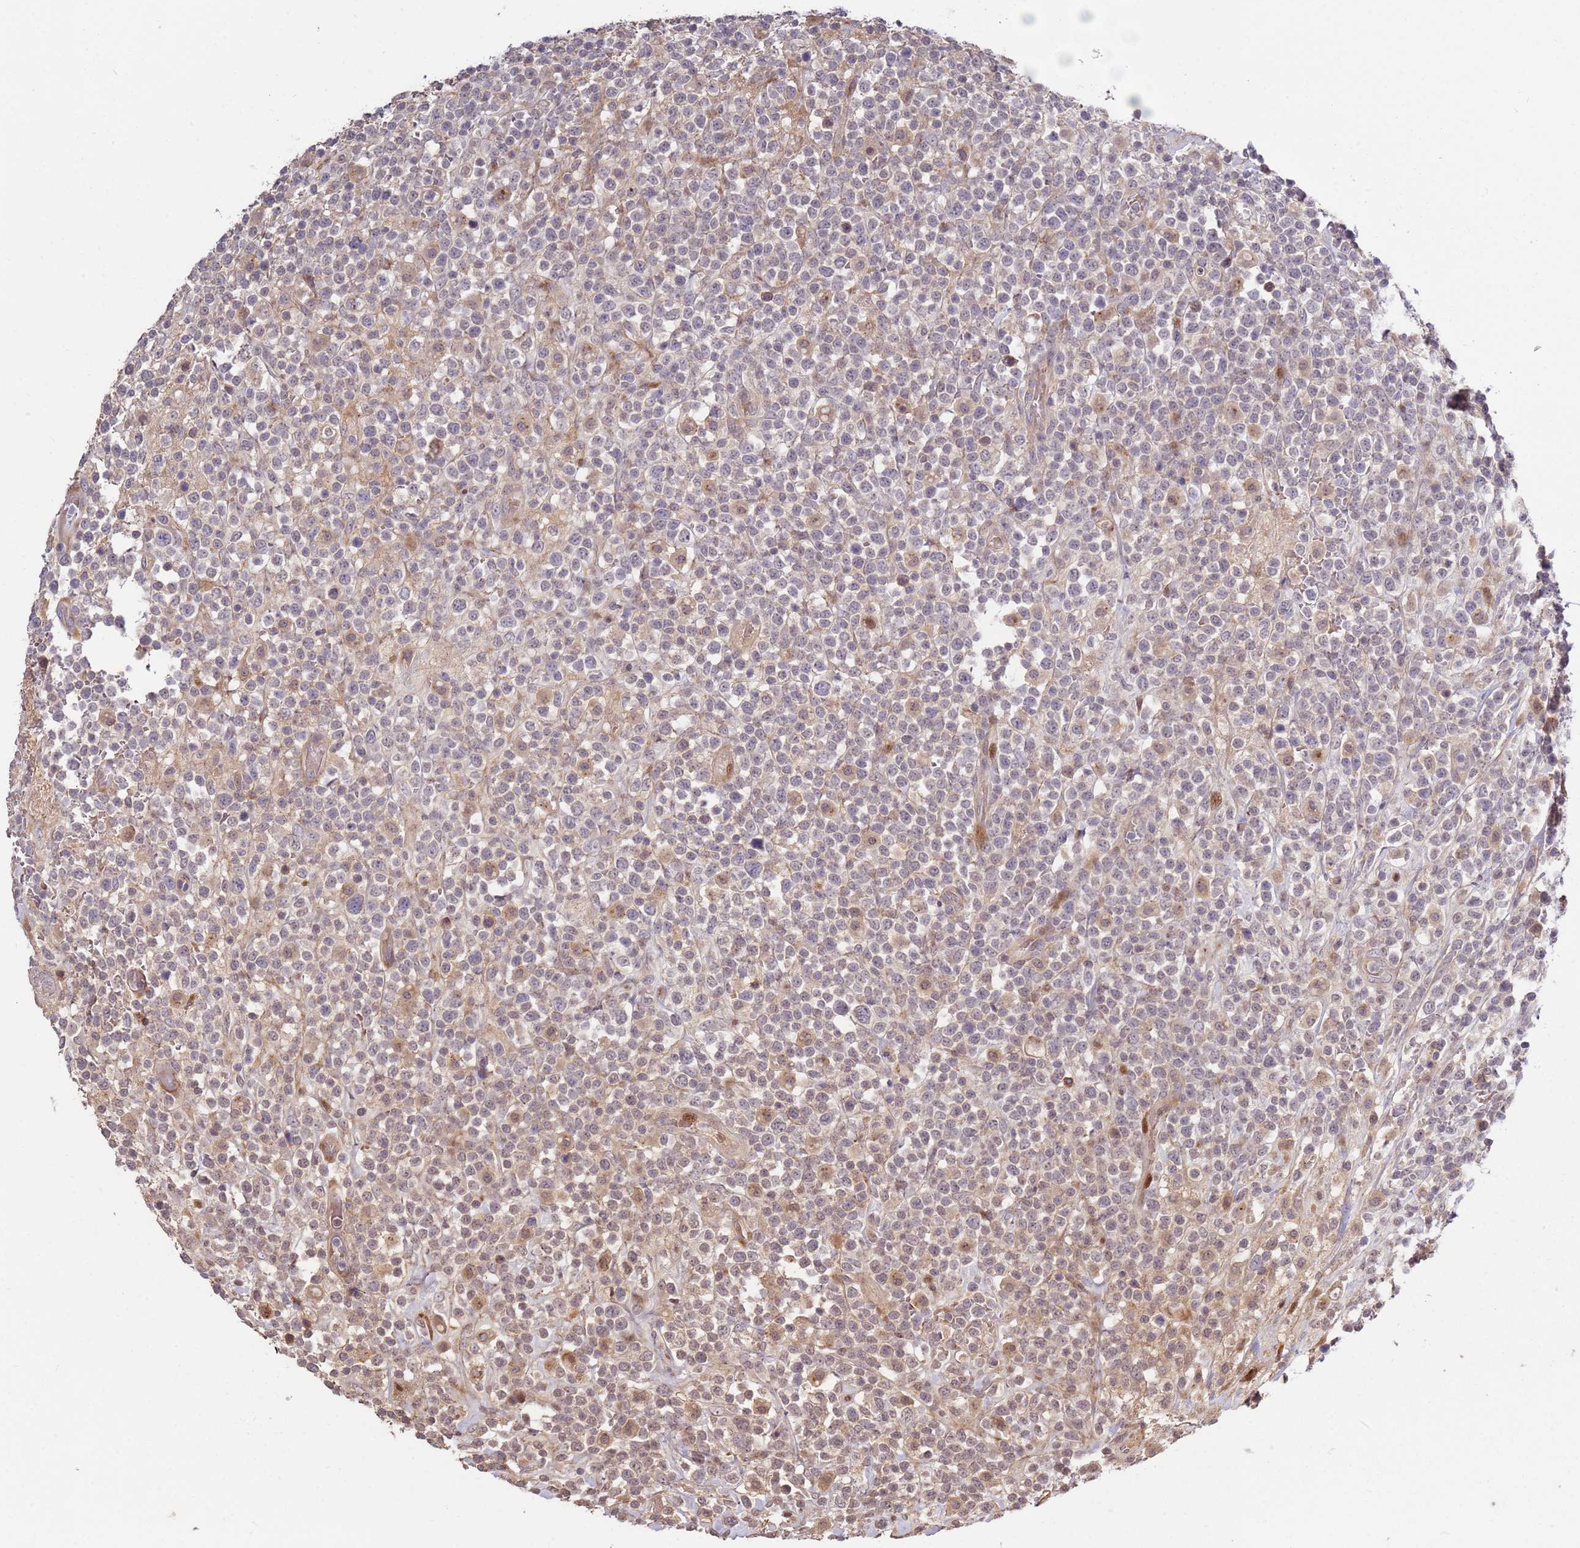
{"staining": {"intensity": "negative", "quantity": "none", "location": "none"}, "tissue": "lymphoma", "cell_type": "Tumor cells", "image_type": "cancer", "snomed": [{"axis": "morphology", "description": "Malignant lymphoma, non-Hodgkin's type, High grade"}, {"axis": "topography", "description": "Colon"}], "caption": "A high-resolution histopathology image shows immunohistochemistry staining of lymphoma, which shows no significant expression in tumor cells. (DAB (3,3'-diaminobenzidine) IHC visualized using brightfield microscopy, high magnification).", "gene": "RHBDL1", "patient": {"sex": "female", "age": 53}}